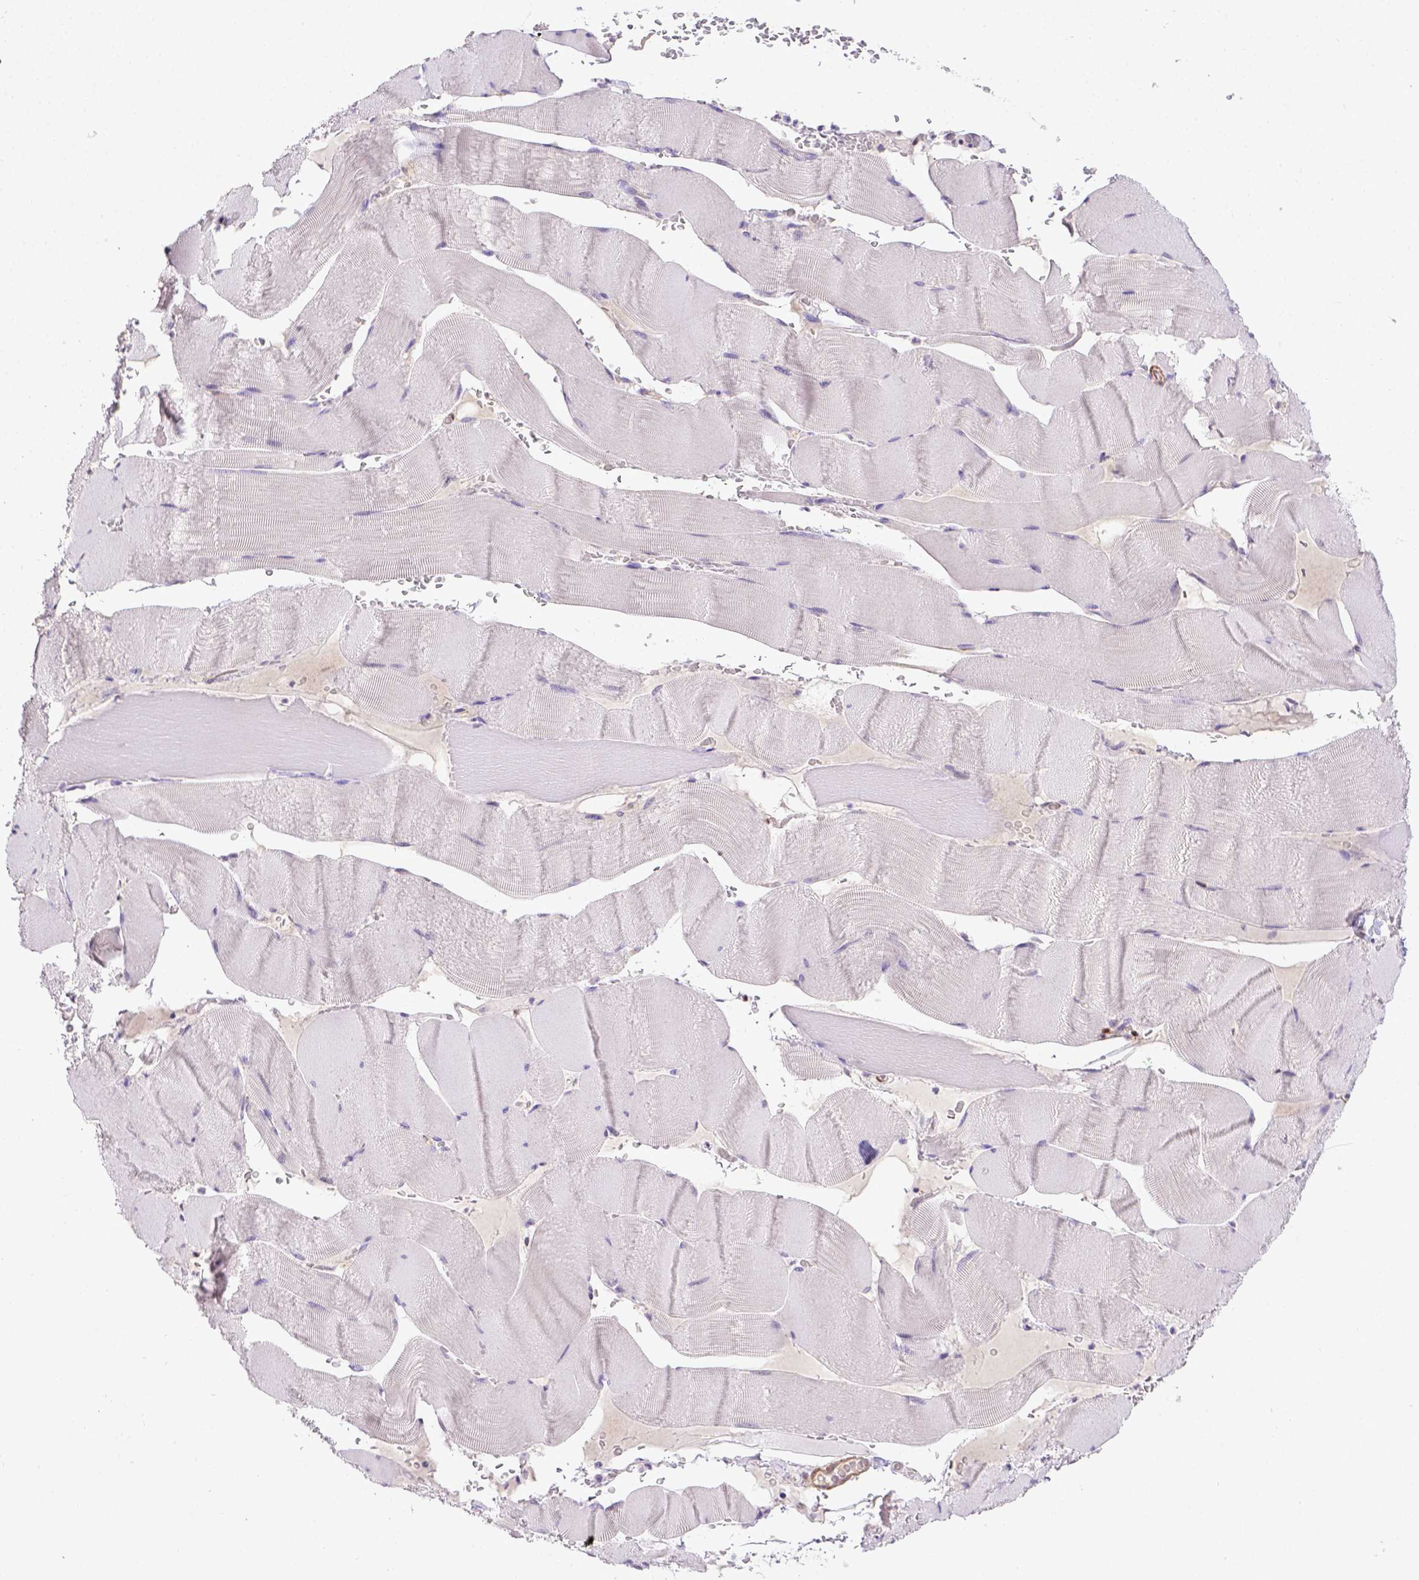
{"staining": {"intensity": "negative", "quantity": "none", "location": "none"}, "tissue": "skeletal muscle", "cell_type": "Myocytes", "image_type": "normal", "snomed": [{"axis": "morphology", "description": "Normal tissue, NOS"}, {"axis": "topography", "description": "Skeletal muscle"}], "caption": "This image is of normal skeletal muscle stained with immunohistochemistry (IHC) to label a protein in brown with the nuclei are counter-stained blue. There is no positivity in myocytes.", "gene": "BTN1A1", "patient": {"sex": "male", "age": 56}}